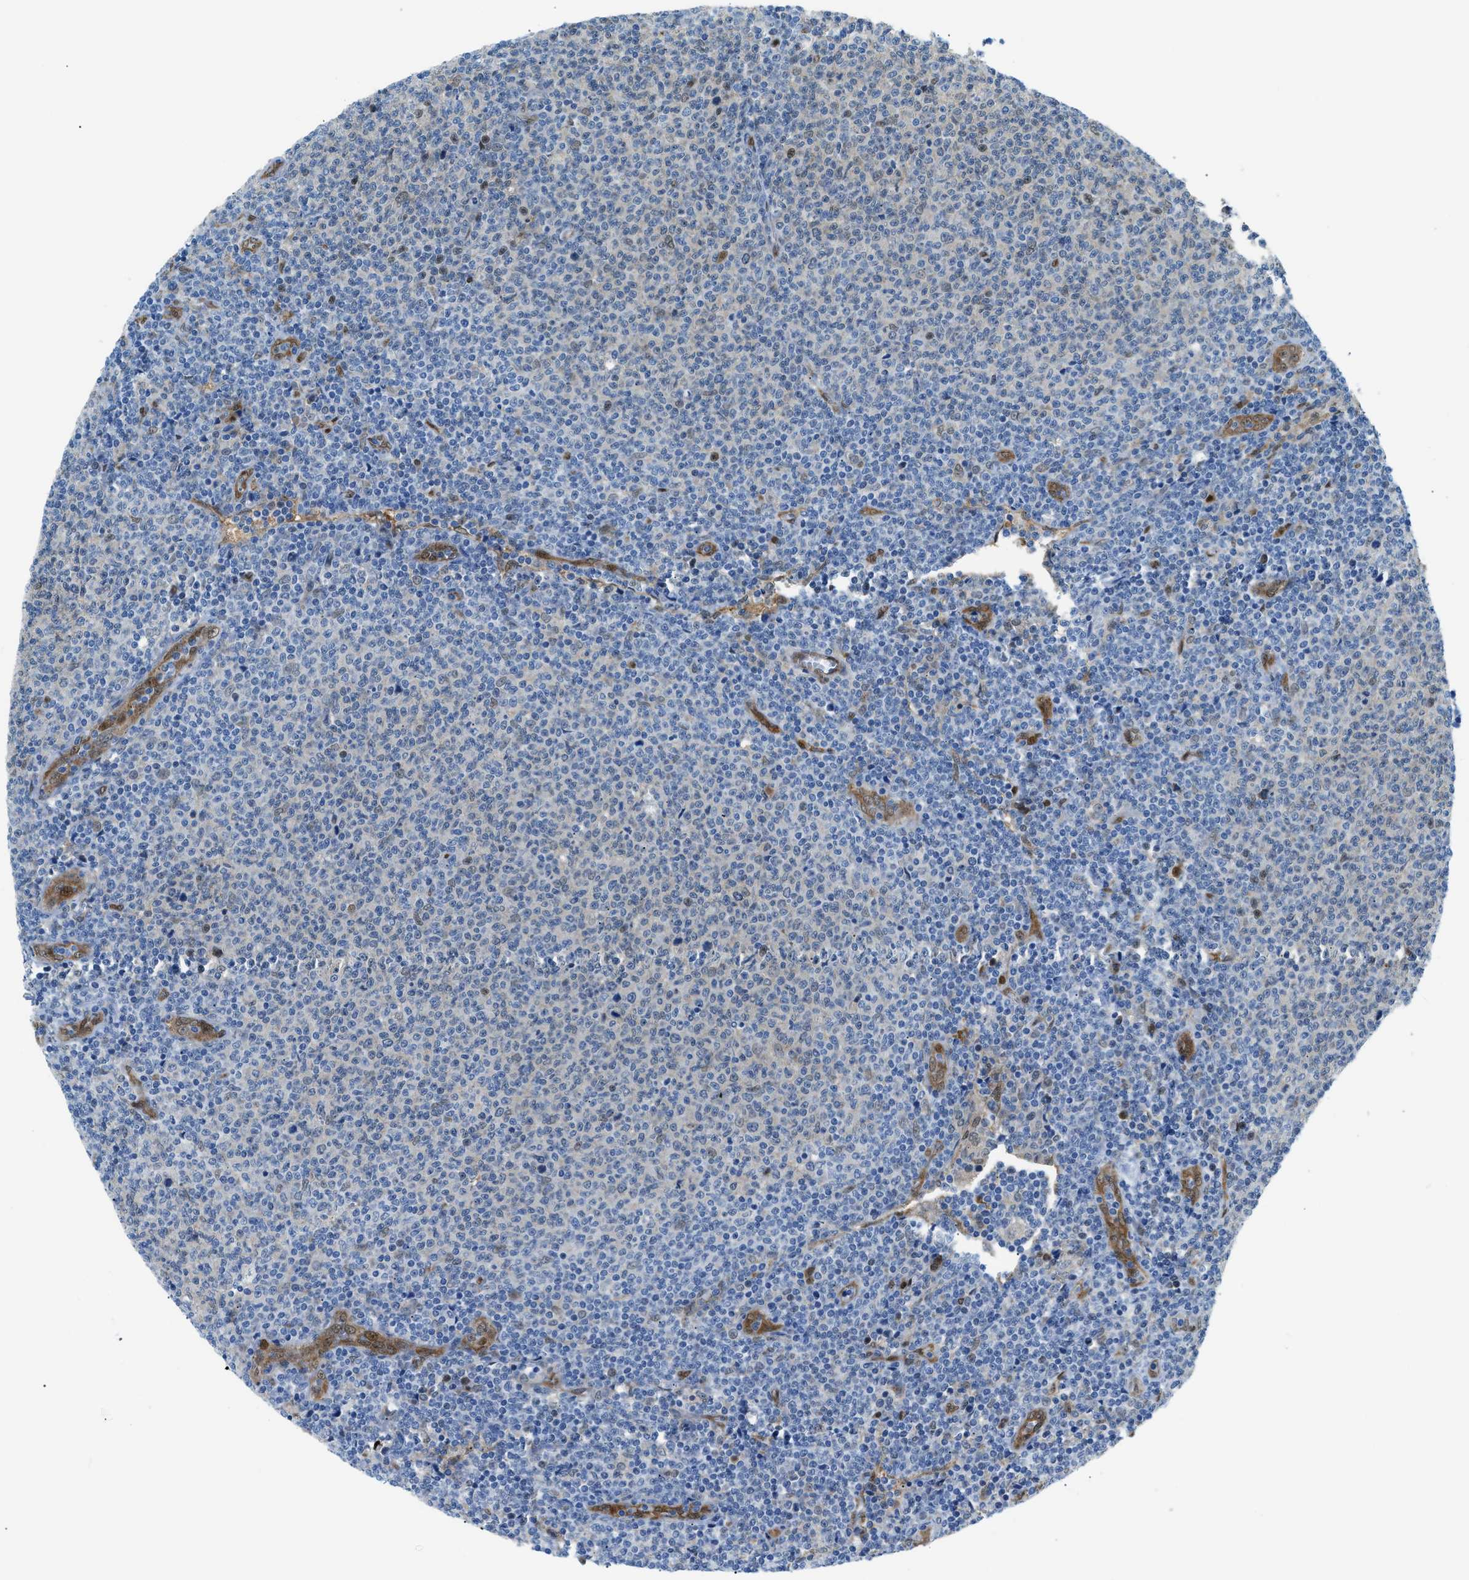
{"staining": {"intensity": "weak", "quantity": "<25%", "location": "nuclear"}, "tissue": "lymphoma", "cell_type": "Tumor cells", "image_type": "cancer", "snomed": [{"axis": "morphology", "description": "Malignant lymphoma, non-Hodgkin's type, Low grade"}, {"axis": "topography", "description": "Lymph node"}], "caption": "Histopathology image shows no protein expression in tumor cells of lymphoma tissue.", "gene": "YWHAE", "patient": {"sex": "male", "age": 66}}